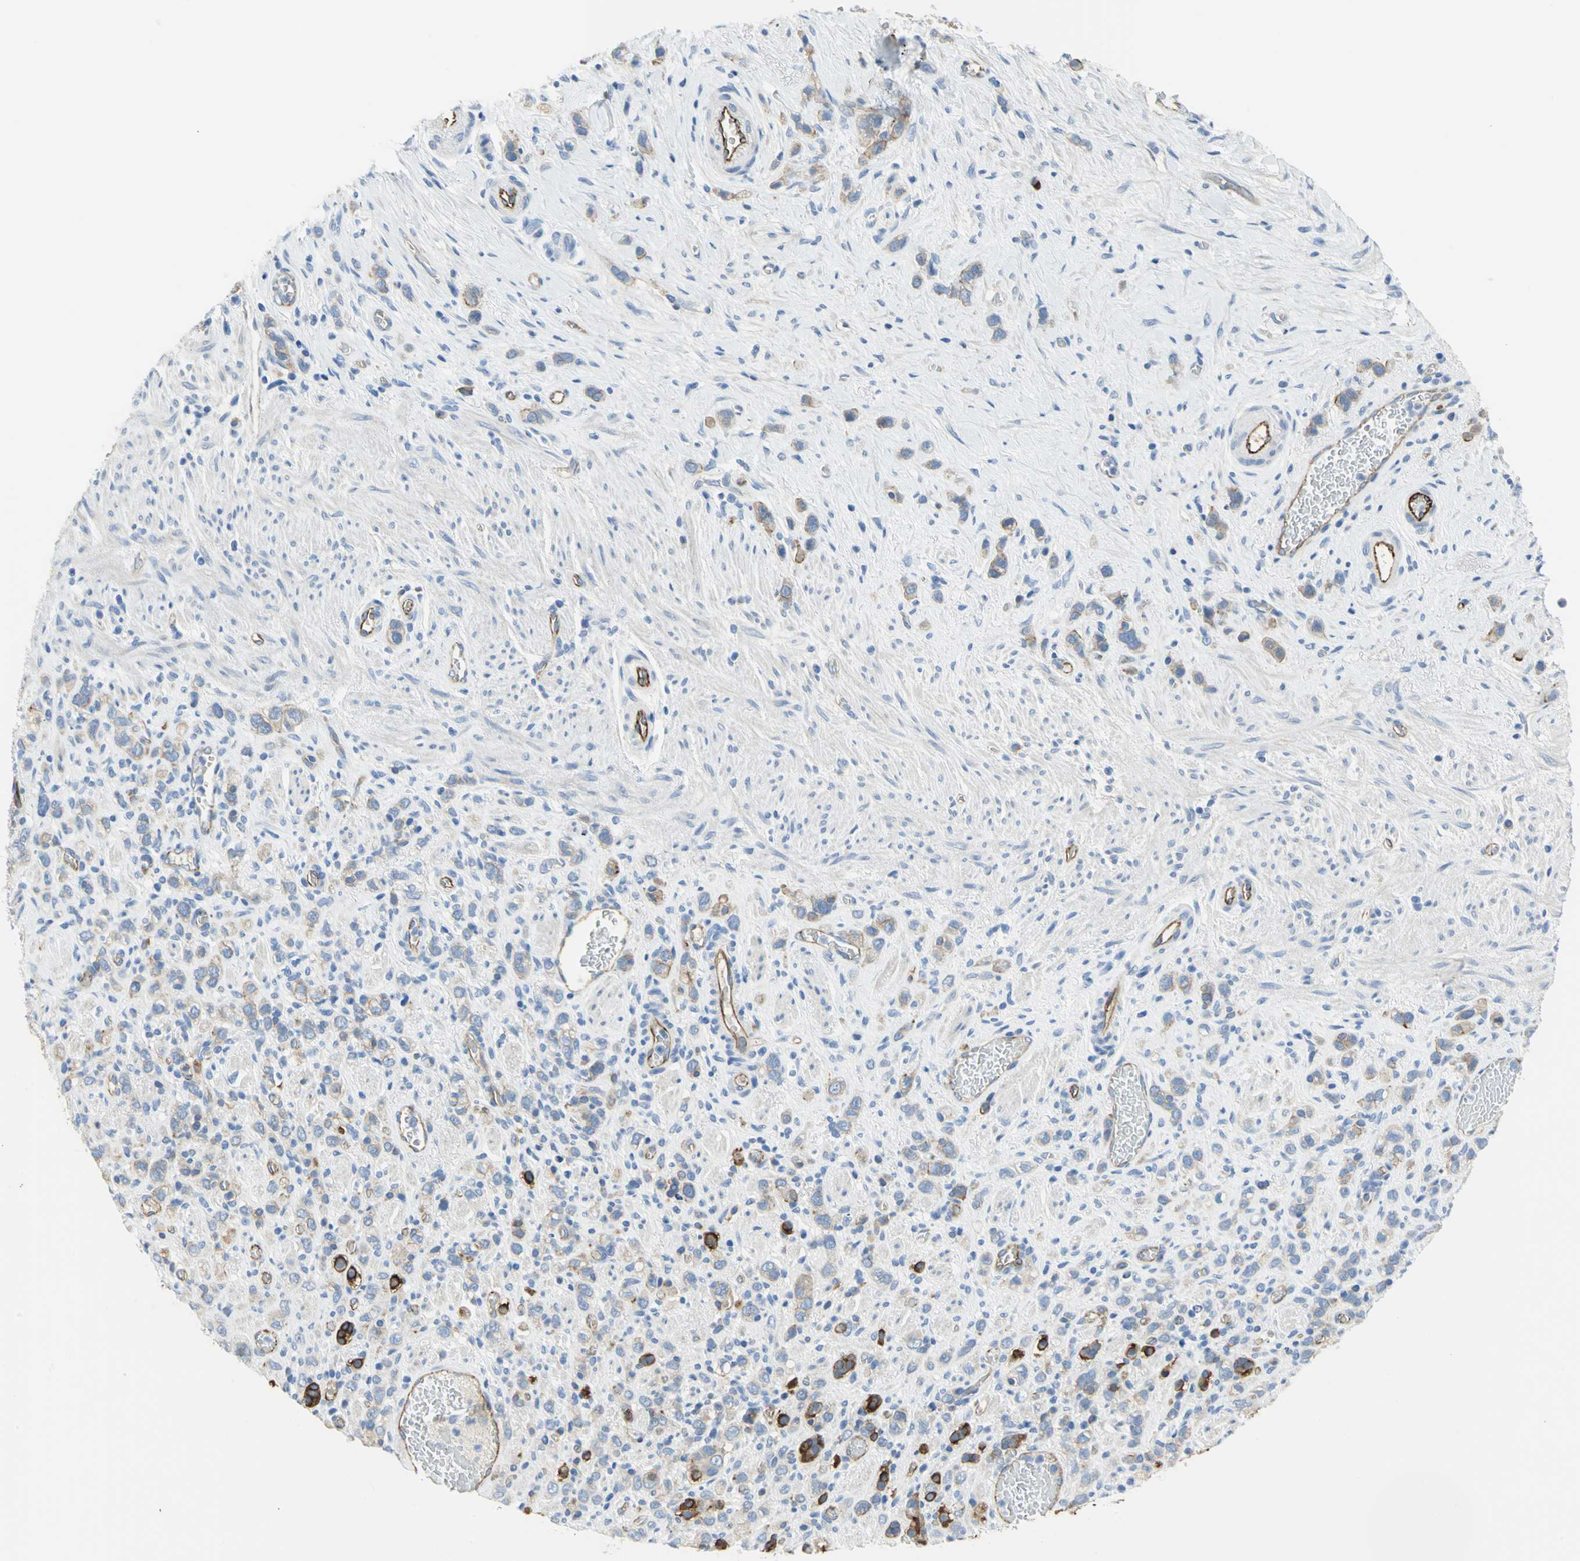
{"staining": {"intensity": "strong", "quantity": "<25%", "location": "cytoplasmic/membranous"}, "tissue": "stomach cancer", "cell_type": "Tumor cells", "image_type": "cancer", "snomed": [{"axis": "morphology", "description": "Normal tissue, NOS"}, {"axis": "morphology", "description": "Adenocarcinoma, NOS"}, {"axis": "morphology", "description": "Adenocarcinoma, High grade"}, {"axis": "topography", "description": "Stomach, upper"}, {"axis": "topography", "description": "Stomach"}], "caption": "Approximately <25% of tumor cells in human stomach cancer (high-grade adenocarcinoma) display strong cytoplasmic/membranous protein expression as visualized by brown immunohistochemical staining.", "gene": "FLNB", "patient": {"sex": "female", "age": 65}}